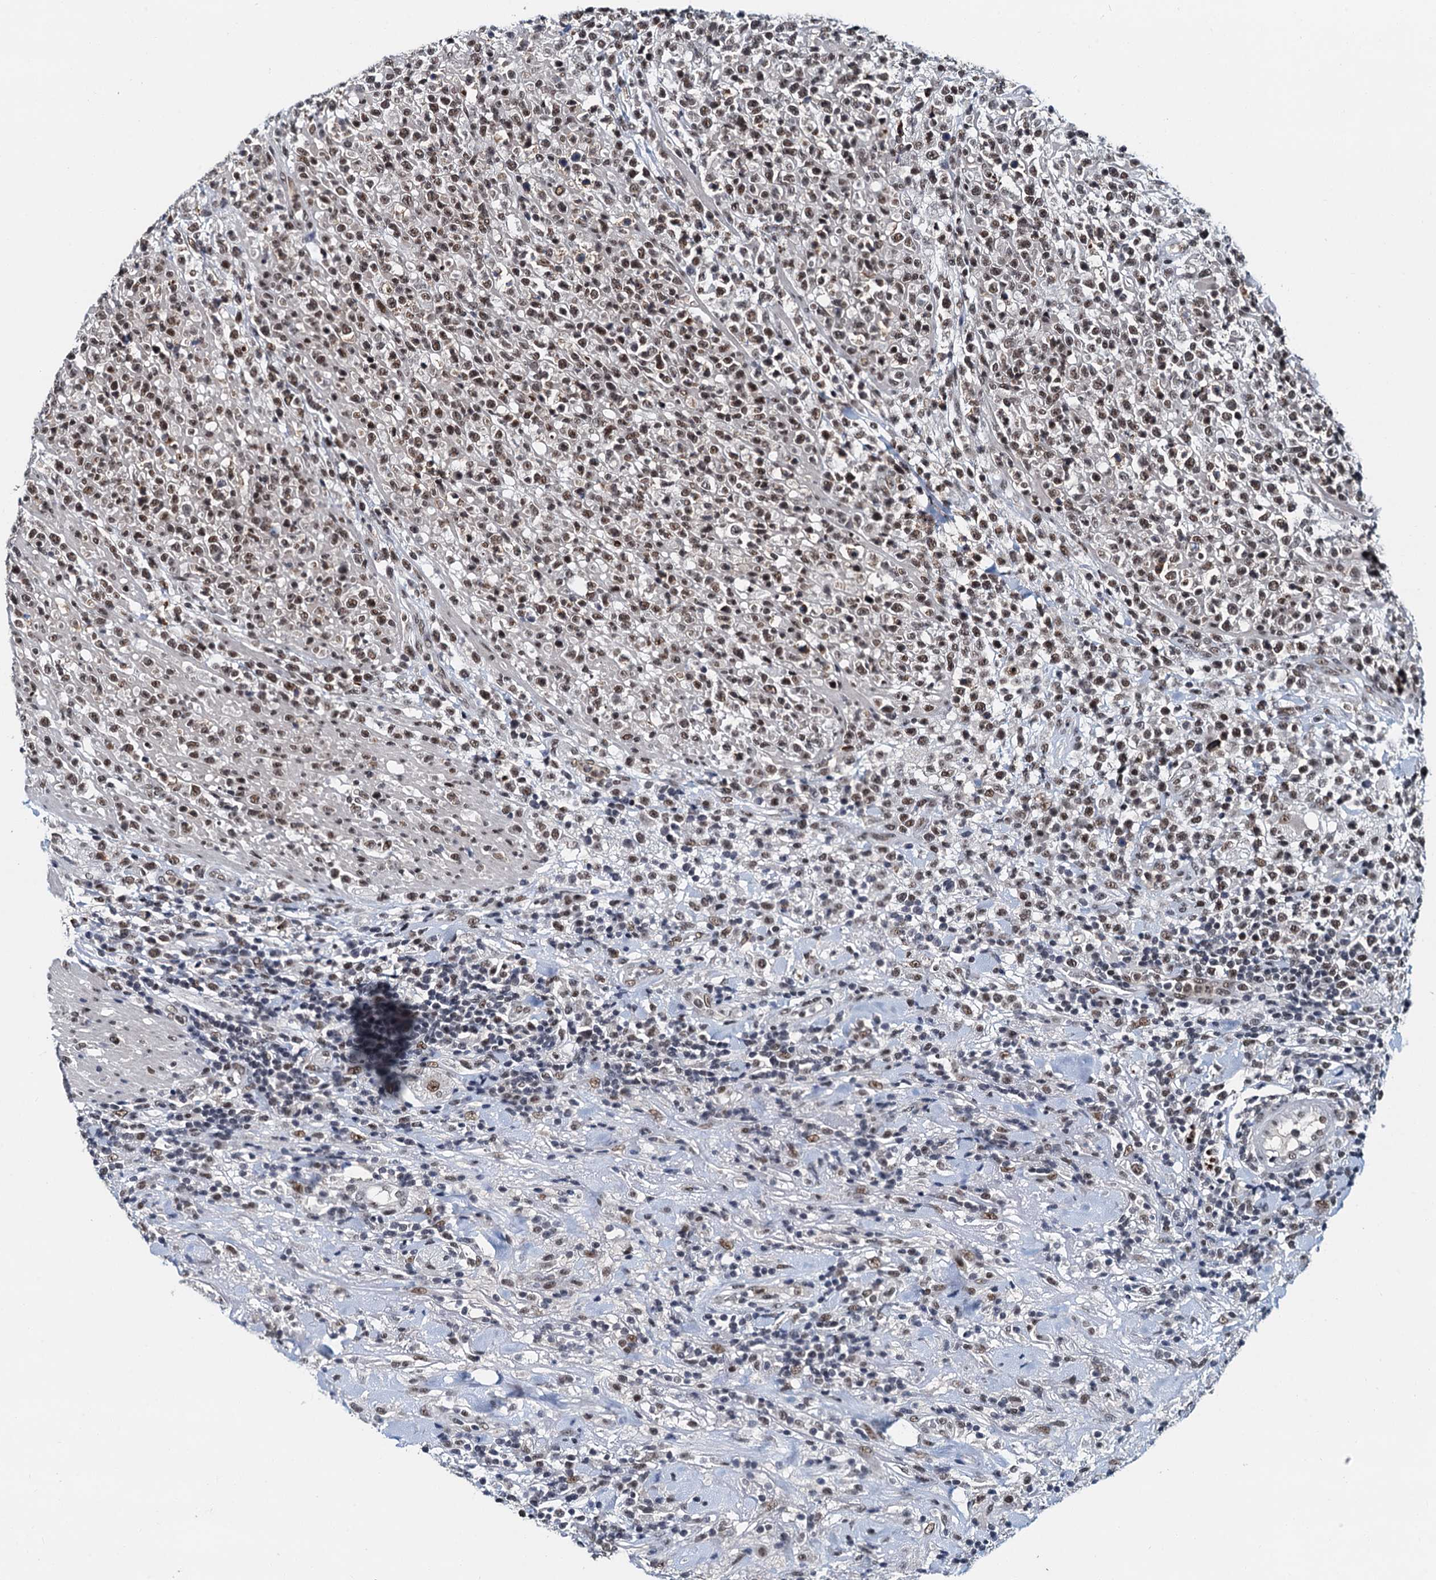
{"staining": {"intensity": "moderate", "quantity": ">75%", "location": "nuclear"}, "tissue": "lymphoma", "cell_type": "Tumor cells", "image_type": "cancer", "snomed": [{"axis": "morphology", "description": "Malignant lymphoma, non-Hodgkin's type, High grade"}, {"axis": "topography", "description": "Colon"}], "caption": "DAB (3,3'-diaminobenzidine) immunohistochemical staining of human malignant lymphoma, non-Hodgkin's type (high-grade) displays moderate nuclear protein staining in approximately >75% of tumor cells.", "gene": "SNRPD1", "patient": {"sex": "female", "age": 53}}